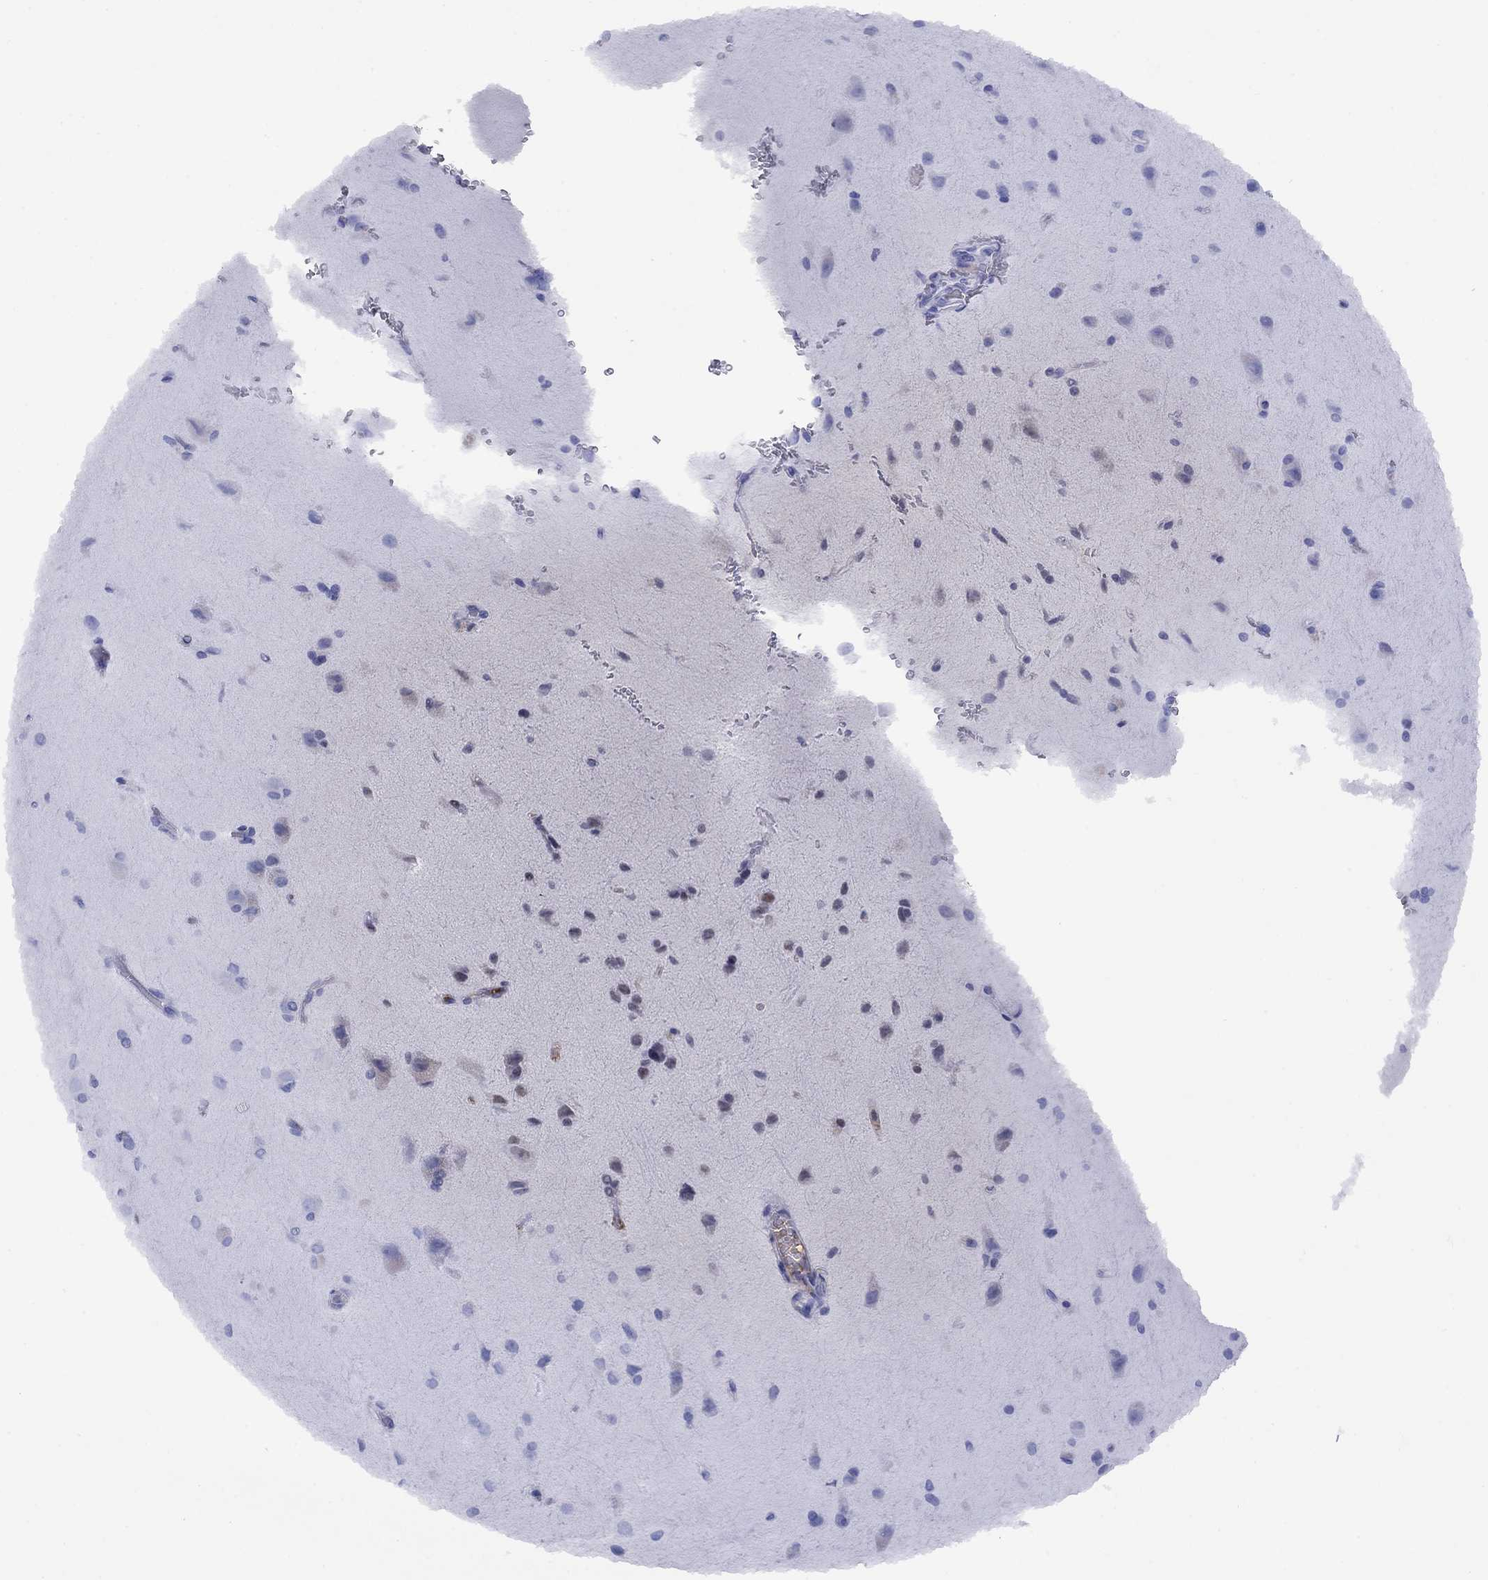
{"staining": {"intensity": "negative", "quantity": "none", "location": "none"}, "tissue": "glioma", "cell_type": "Tumor cells", "image_type": "cancer", "snomed": [{"axis": "morphology", "description": "Glioma, malignant, Low grade"}, {"axis": "topography", "description": "Brain"}], "caption": "High magnification brightfield microscopy of low-grade glioma (malignant) stained with DAB (brown) and counterstained with hematoxylin (blue): tumor cells show no significant positivity.", "gene": "APOA2", "patient": {"sex": "male", "age": 58}}